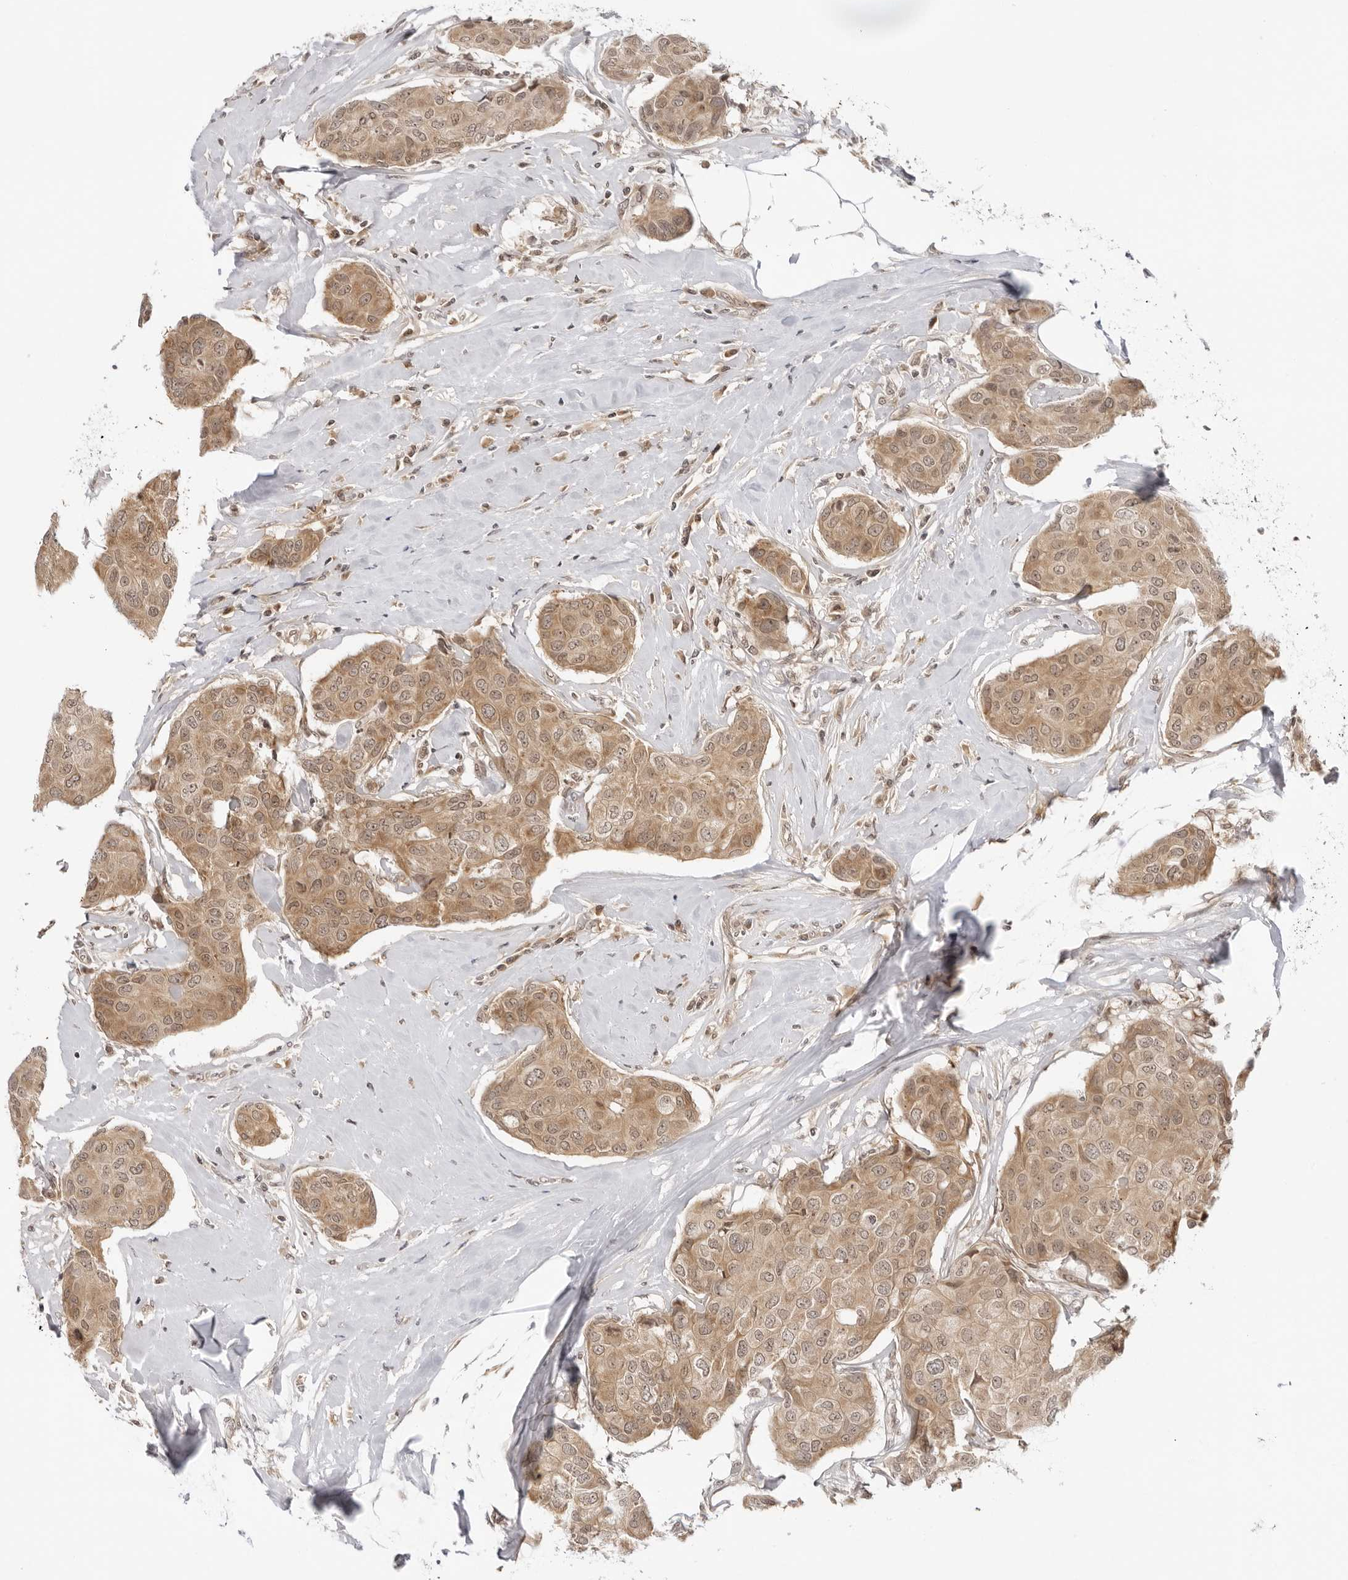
{"staining": {"intensity": "moderate", "quantity": ">75%", "location": "cytoplasmic/membranous,nuclear"}, "tissue": "breast cancer", "cell_type": "Tumor cells", "image_type": "cancer", "snomed": [{"axis": "morphology", "description": "Duct carcinoma"}, {"axis": "topography", "description": "Breast"}], "caption": "Approximately >75% of tumor cells in human breast cancer (invasive ductal carcinoma) exhibit moderate cytoplasmic/membranous and nuclear protein positivity as visualized by brown immunohistochemical staining.", "gene": "PRRC2C", "patient": {"sex": "female", "age": 80}}